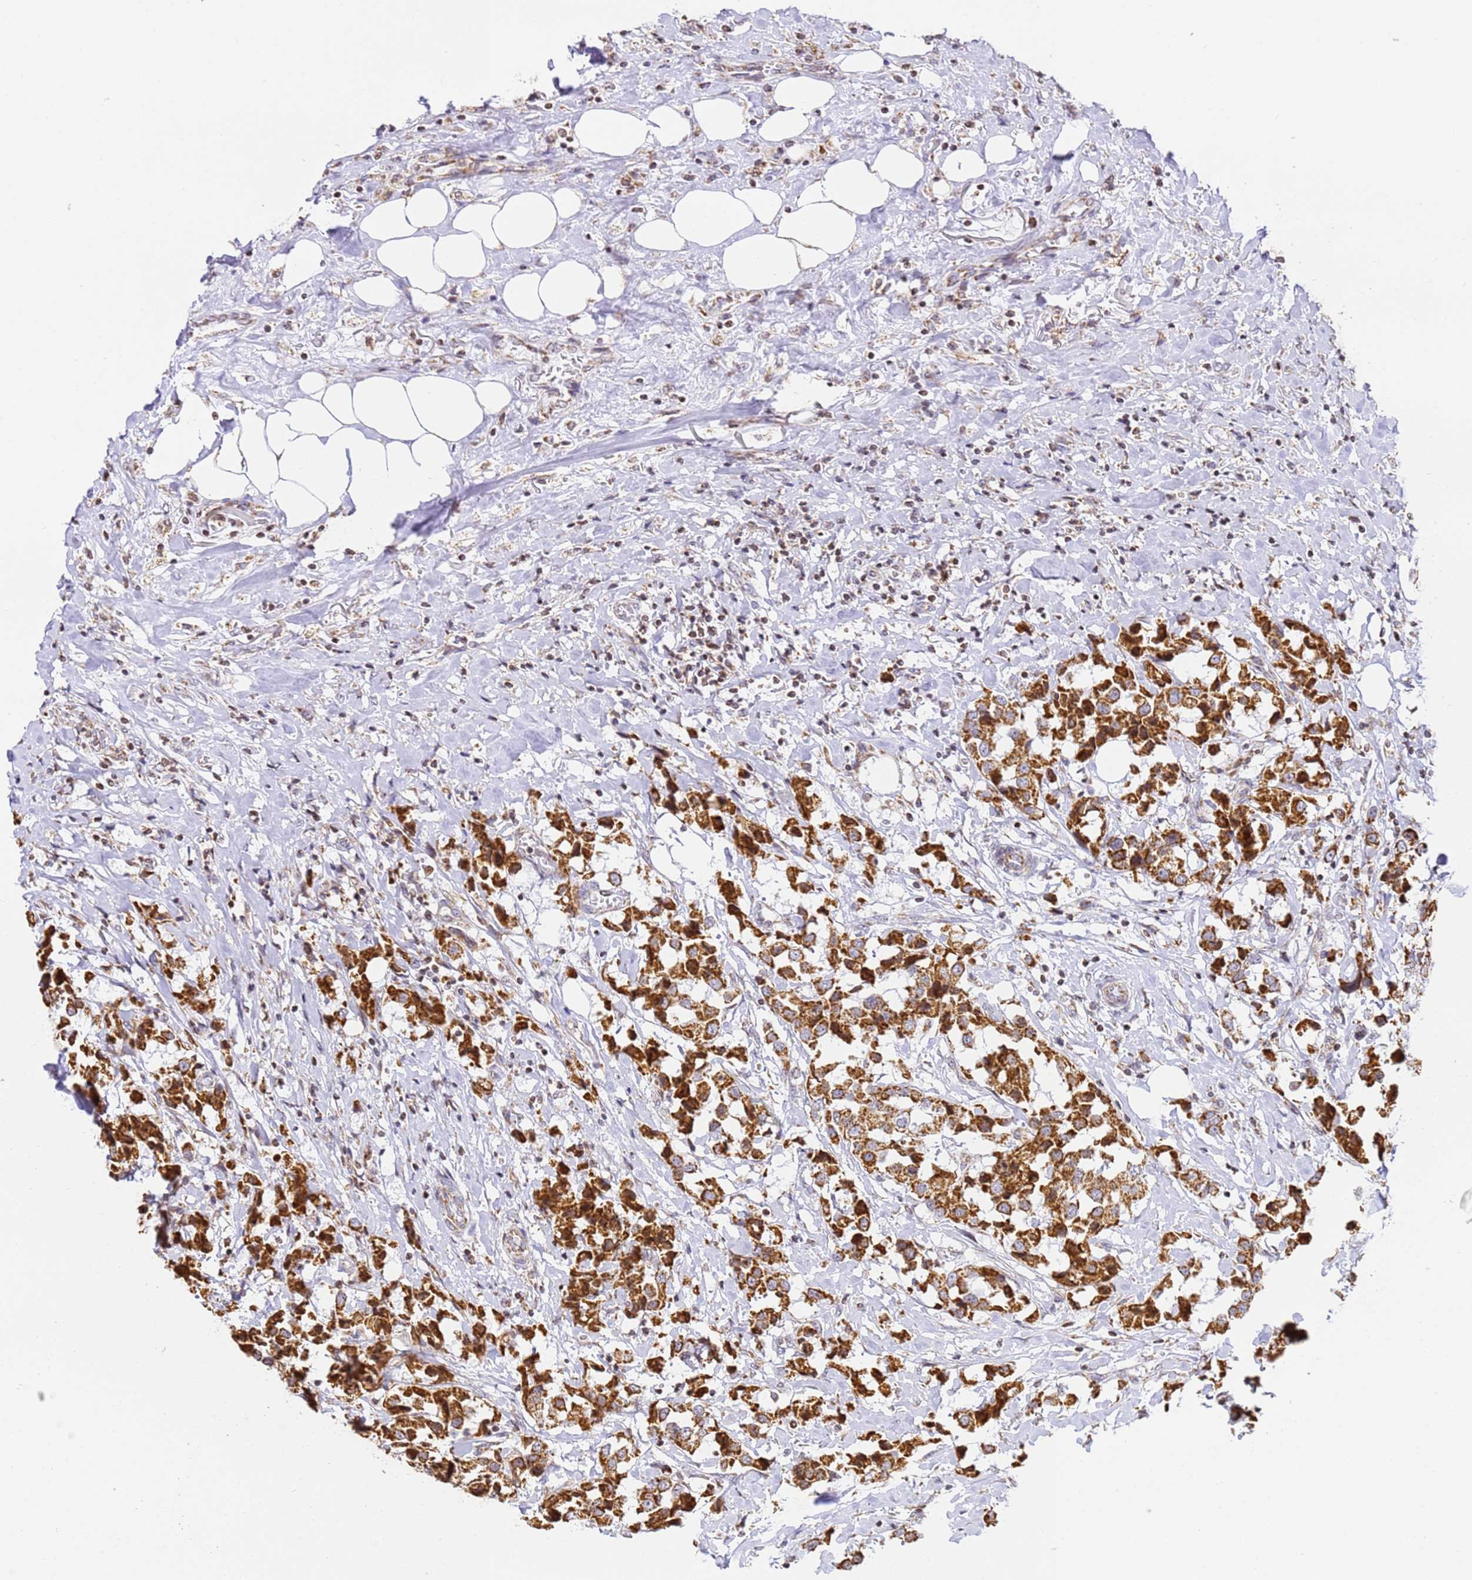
{"staining": {"intensity": "strong", "quantity": ">75%", "location": "cytoplasmic/membranous"}, "tissue": "breast cancer", "cell_type": "Tumor cells", "image_type": "cancer", "snomed": [{"axis": "morphology", "description": "Duct carcinoma"}, {"axis": "topography", "description": "Breast"}], "caption": "This is a photomicrograph of IHC staining of invasive ductal carcinoma (breast), which shows strong positivity in the cytoplasmic/membranous of tumor cells.", "gene": "HSPE1", "patient": {"sex": "female", "age": 80}}